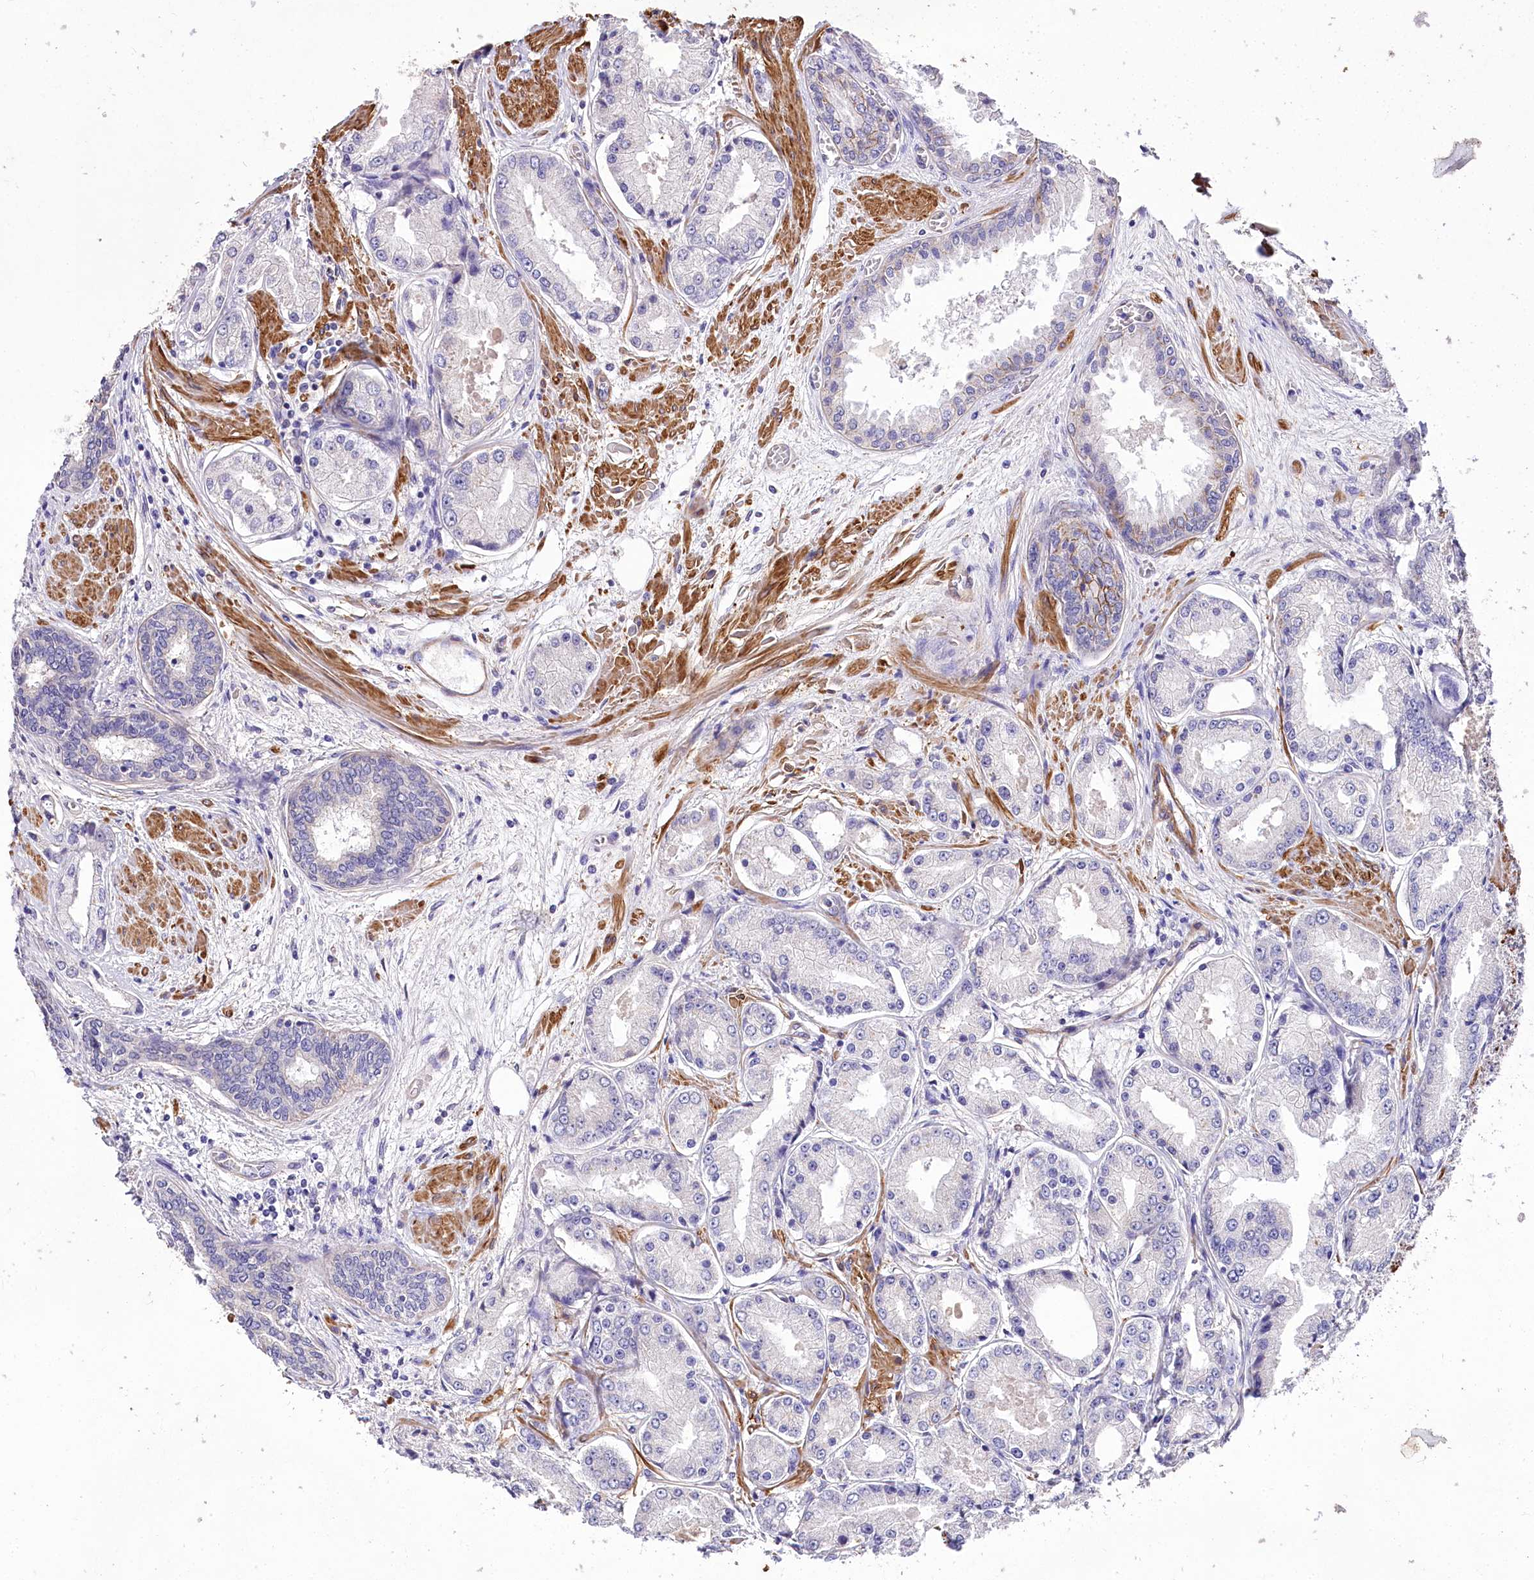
{"staining": {"intensity": "negative", "quantity": "none", "location": "none"}, "tissue": "prostate cancer", "cell_type": "Tumor cells", "image_type": "cancer", "snomed": [{"axis": "morphology", "description": "Adenocarcinoma, High grade"}, {"axis": "topography", "description": "Prostate"}], "caption": "Prostate adenocarcinoma (high-grade) was stained to show a protein in brown. There is no significant positivity in tumor cells.", "gene": "RDH16", "patient": {"sex": "male", "age": 59}}